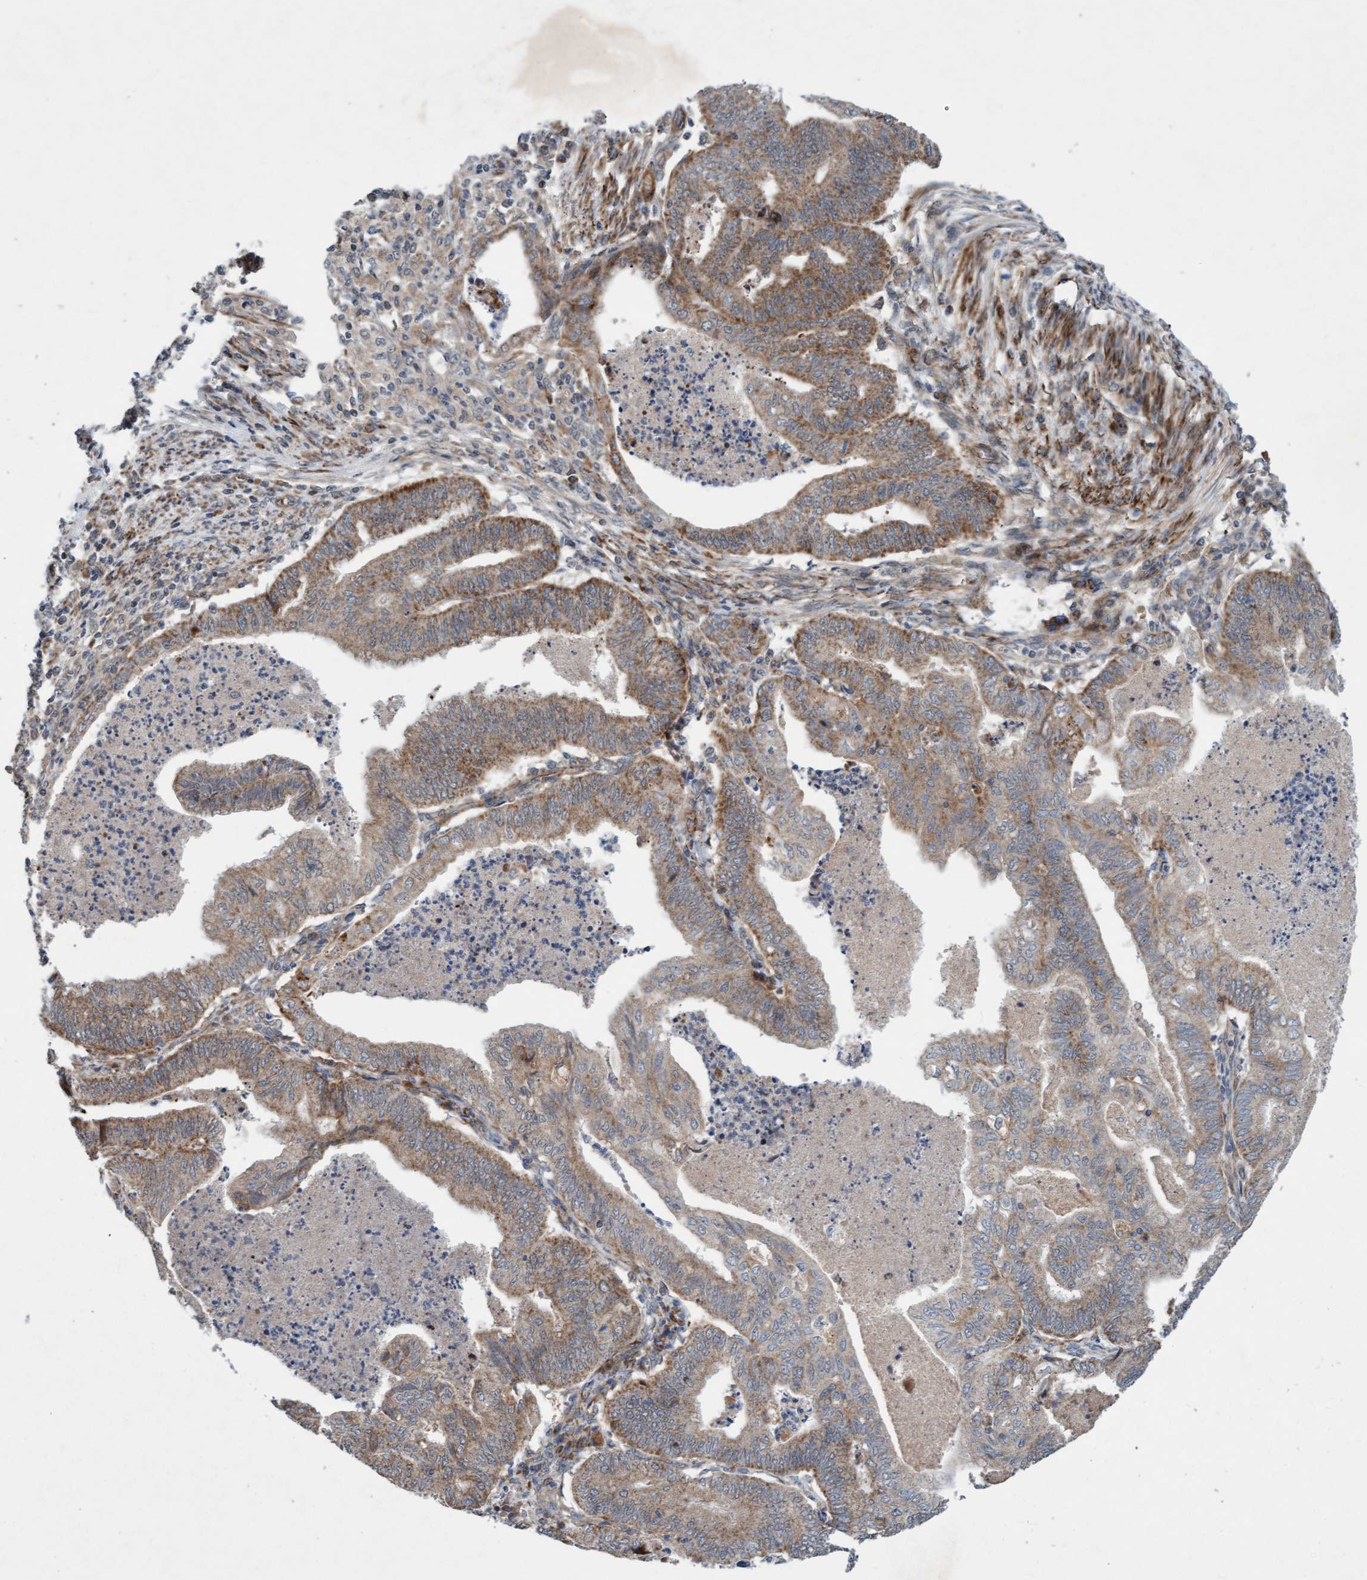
{"staining": {"intensity": "moderate", "quantity": ">75%", "location": "cytoplasmic/membranous"}, "tissue": "endometrial cancer", "cell_type": "Tumor cells", "image_type": "cancer", "snomed": [{"axis": "morphology", "description": "Polyp, NOS"}, {"axis": "morphology", "description": "Adenocarcinoma, NOS"}, {"axis": "morphology", "description": "Adenoma, NOS"}, {"axis": "topography", "description": "Endometrium"}], "caption": "Immunohistochemistry image of neoplastic tissue: human endometrial polyp stained using immunohistochemistry (IHC) displays medium levels of moderate protein expression localized specifically in the cytoplasmic/membranous of tumor cells, appearing as a cytoplasmic/membranous brown color.", "gene": "TMEM70", "patient": {"sex": "female", "age": 79}}